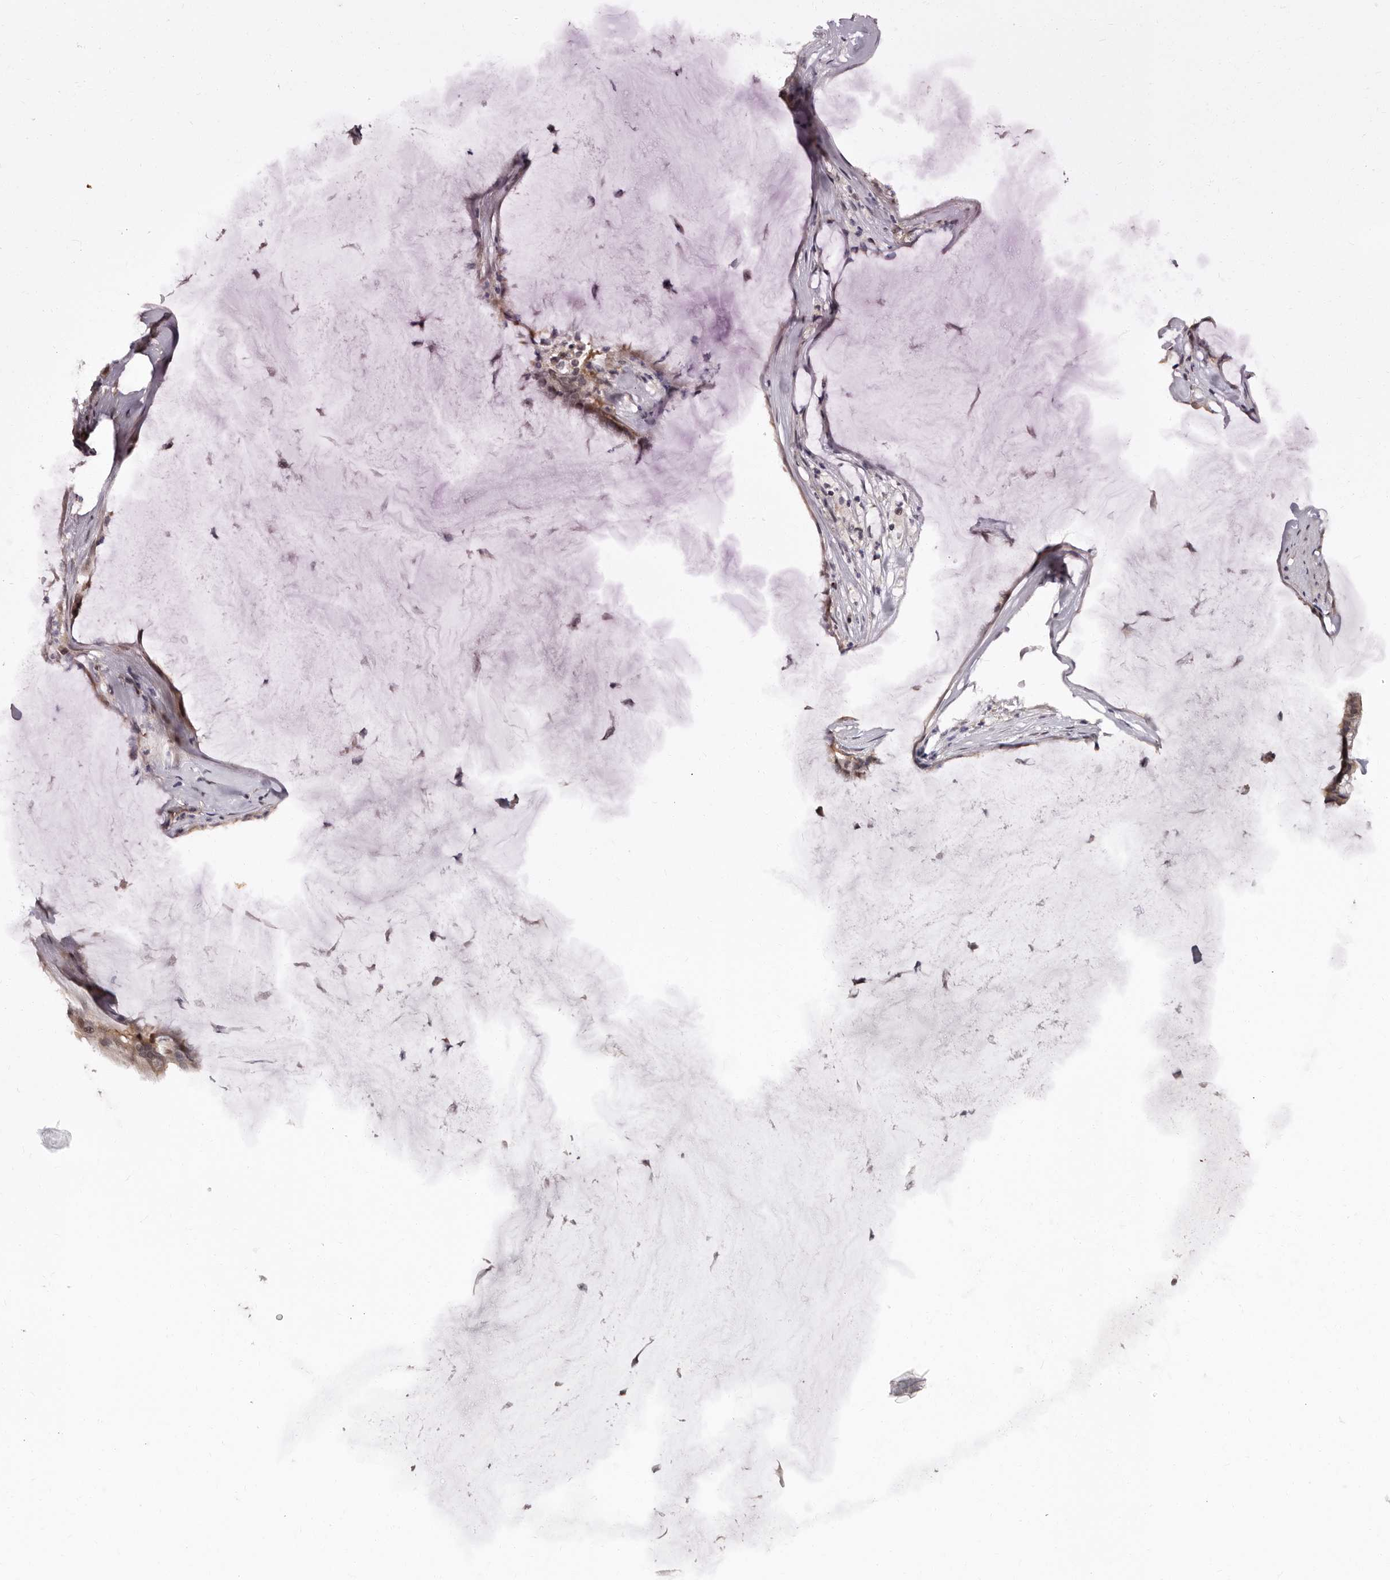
{"staining": {"intensity": "moderate", "quantity": ">75%", "location": "cytoplasmic/membranous,nuclear"}, "tissue": "pancreatic cancer", "cell_type": "Tumor cells", "image_type": "cancer", "snomed": [{"axis": "morphology", "description": "Adenocarcinoma, NOS"}, {"axis": "topography", "description": "Pancreas"}], "caption": "Moderate cytoplasmic/membranous and nuclear protein positivity is appreciated in approximately >75% of tumor cells in pancreatic adenocarcinoma.", "gene": "PHF20L1", "patient": {"sex": "male", "age": 41}}